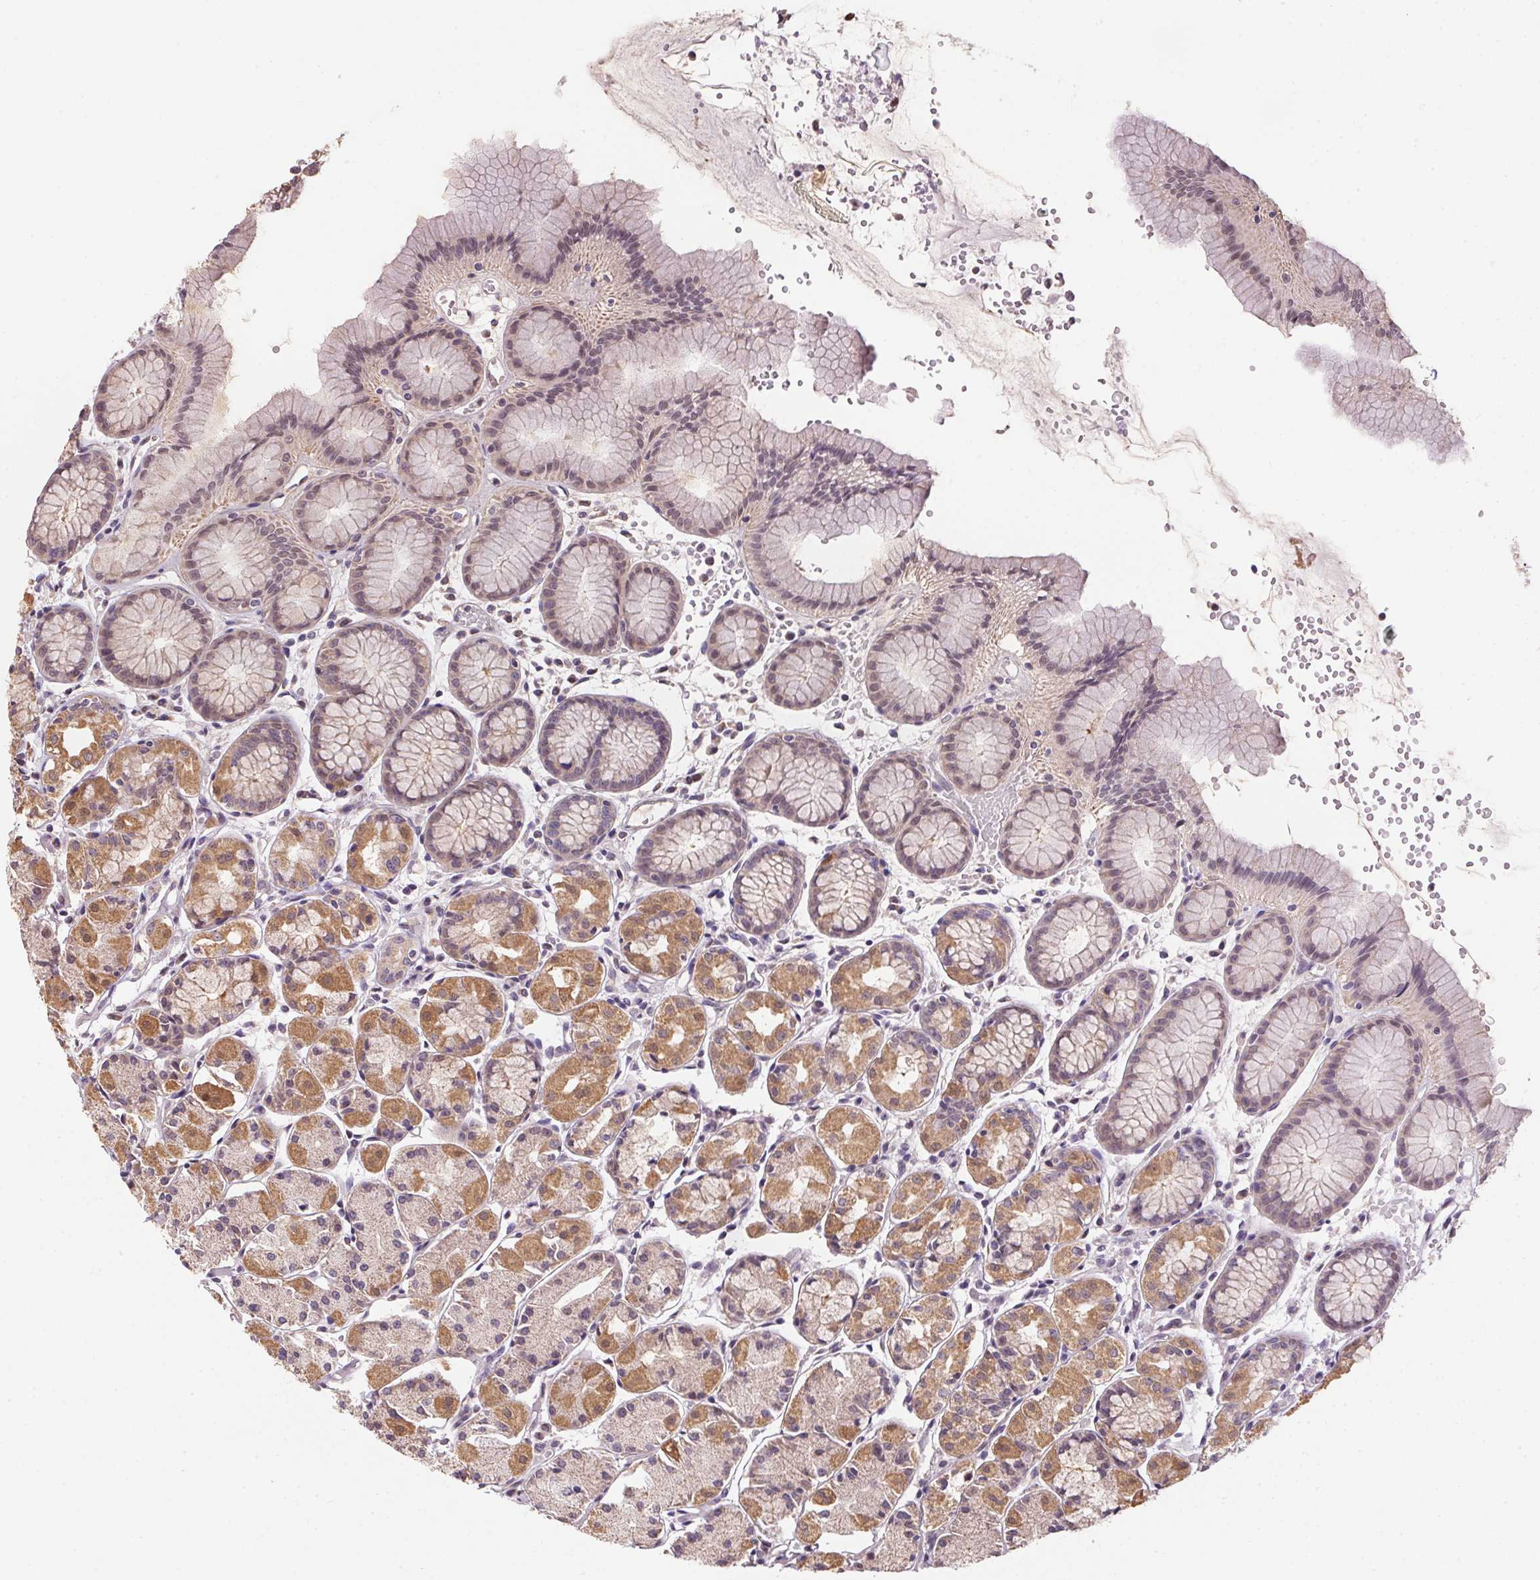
{"staining": {"intensity": "moderate", "quantity": "<25%", "location": "cytoplasmic/membranous"}, "tissue": "stomach", "cell_type": "Glandular cells", "image_type": "normal", "snomed": [{"axis": "morphology", "description": "Normal tissue, NOS"}, {"axis": "topography", "description": "Stomach, upper"}], "caption": "Immunohistochemical staining of normal stomach shows <25% levels of moderate cytoplasmic/membranous protein staining in about <25% of glandular cells.", "gene": "SC5D", "patient": {"sex": "male", "age": 47}}